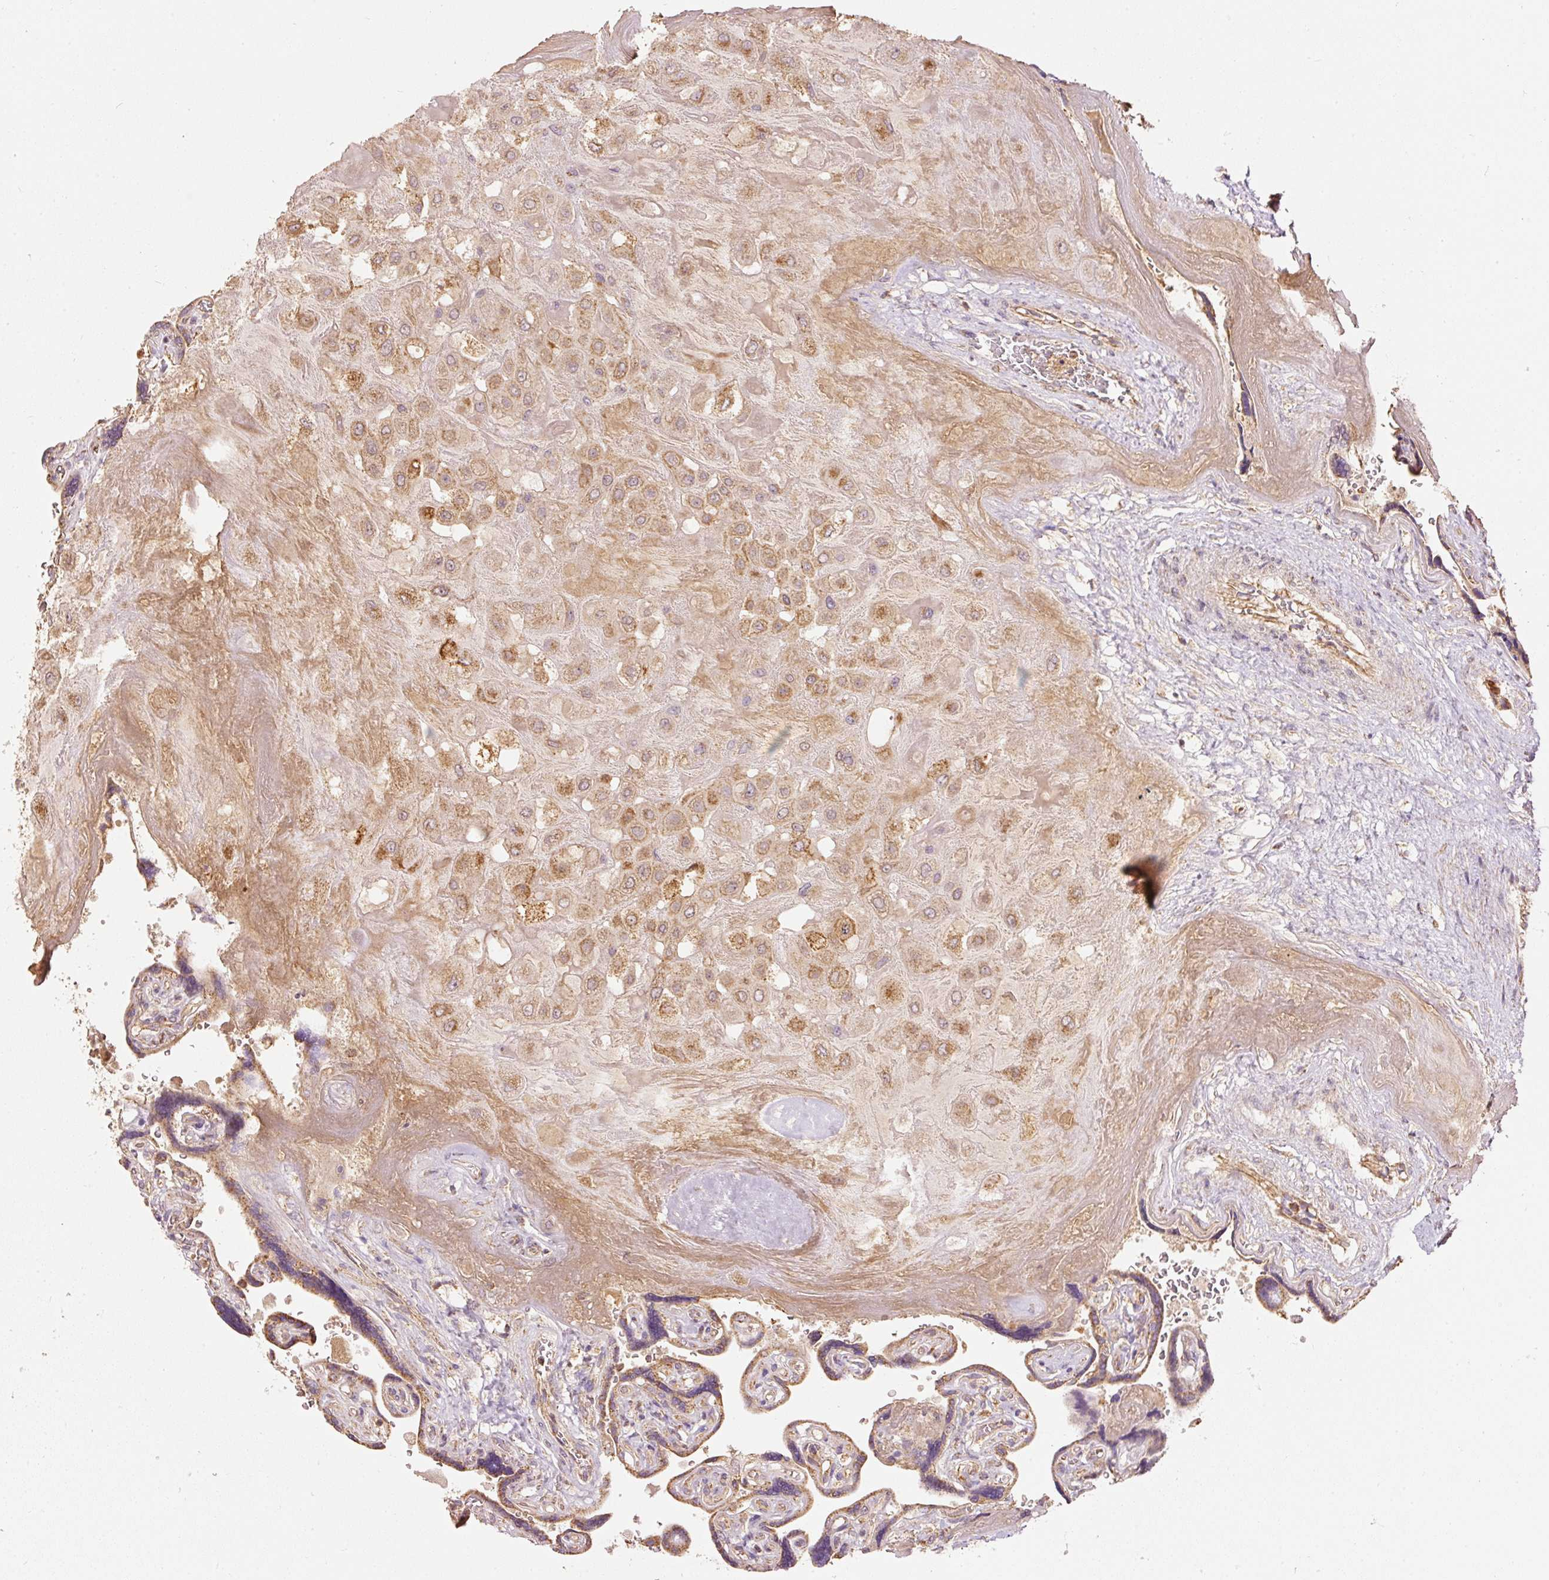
{"staining": {"intensity": "moderate", "quantity": ">75%", "location": "cytoplasmic/membranous"}, "tissue": "placenta", "cell_type": "Decidual cells", "image_type": "normal", "snomed": [{"axis": "morphology", "description": "Normal tissue, NOS"}, {"axis": "topography", "description": "Placenta"}], "caption": "Brown immunohistochemical staining in normal placenta demonstrates moderate cytoplasmic/membranous expression in approximately >75% of decidual cells. (DAB = brown stain, brightfield microscopy at high magnification).", "gene": "PSENEN", "patient": {"sex": "female", "age": 32}}